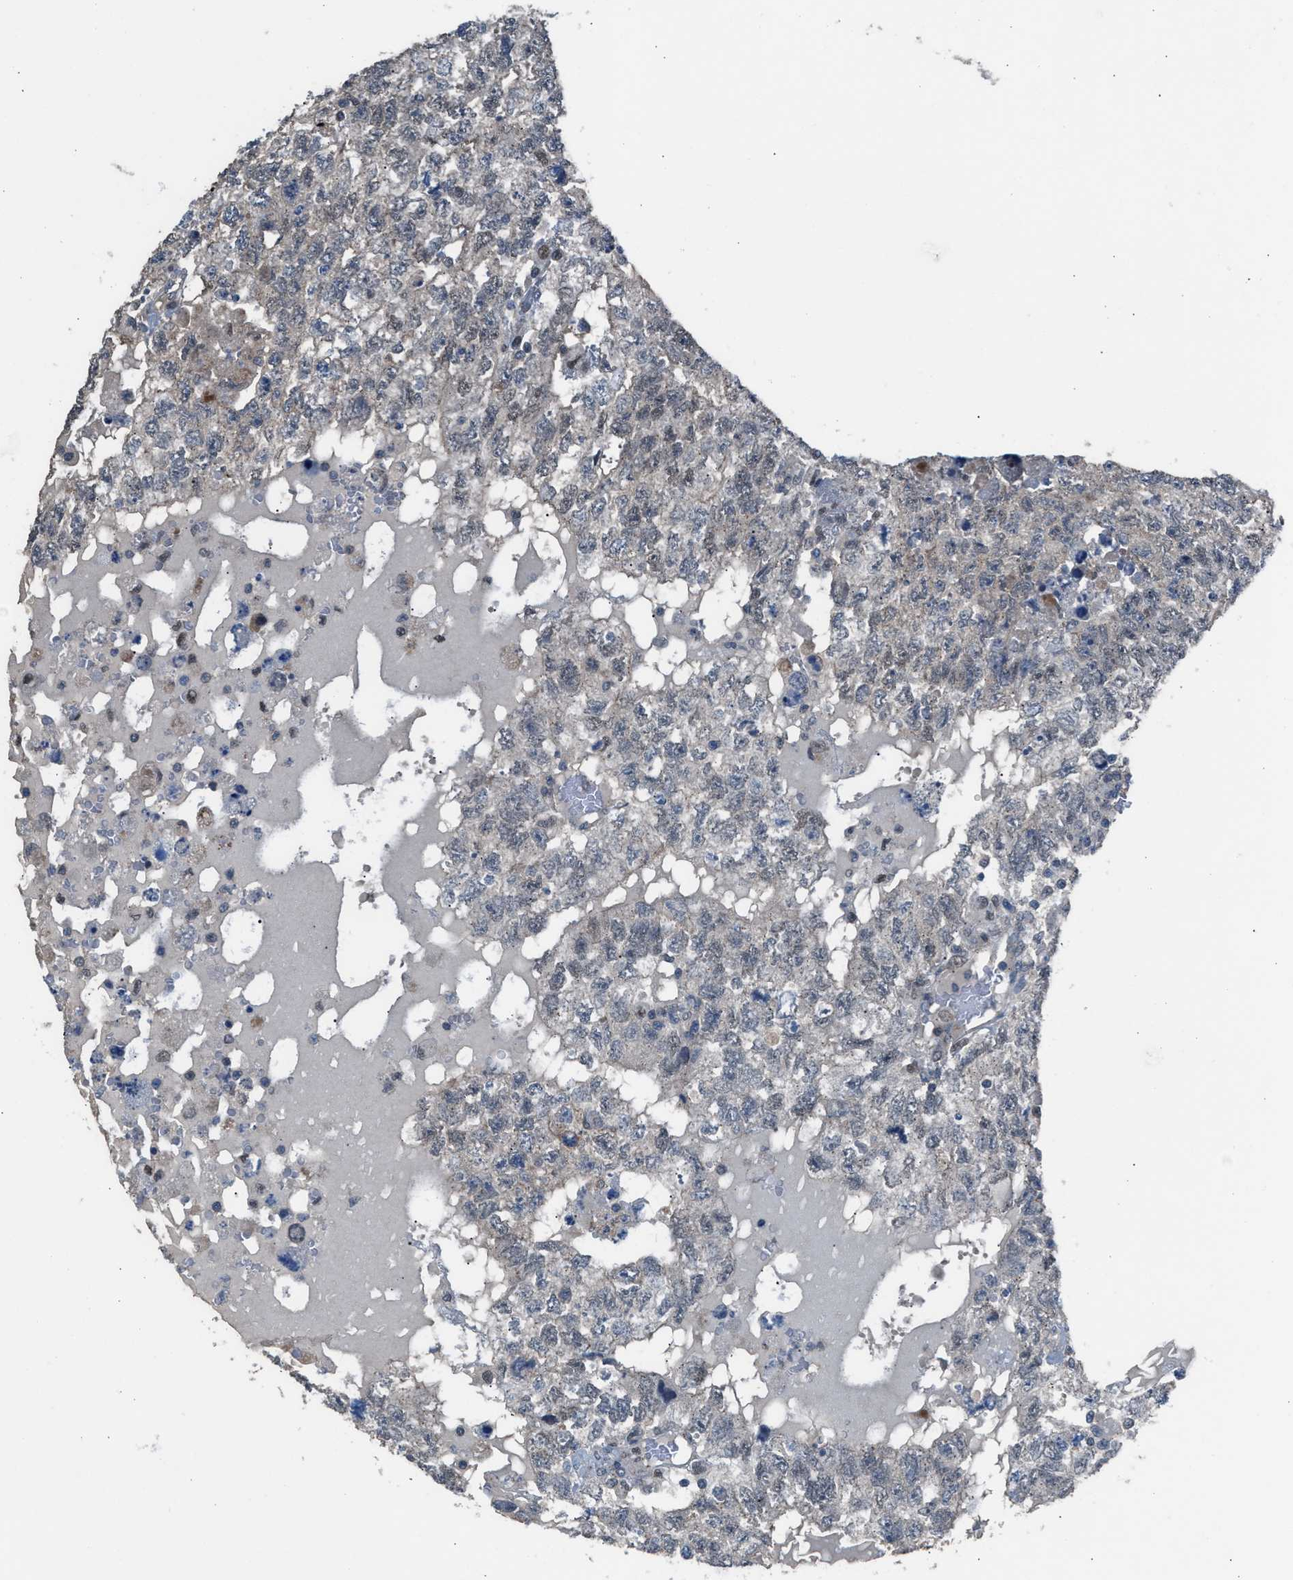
{"staining": {"intensity": "negative", "quantity": "none", "location": "none"}, "tissue": "testis cancer", "cell_type": "Tumor cells", "image_type": "cancer", "snomed": [{"axis": "morphology", "description": "Carcinoma, Embryonal, NOS"}, {"axis": "topography", "description": "Testis"}], "caption": "A high-resolution histopathology image shows immunohistochemistry (IHC) staining of testis embryonal carcinoma, which reveals no significant staining in tumor cells.", "gene": "CRTC1", "patient": {"sex": "male", "age": 36}}